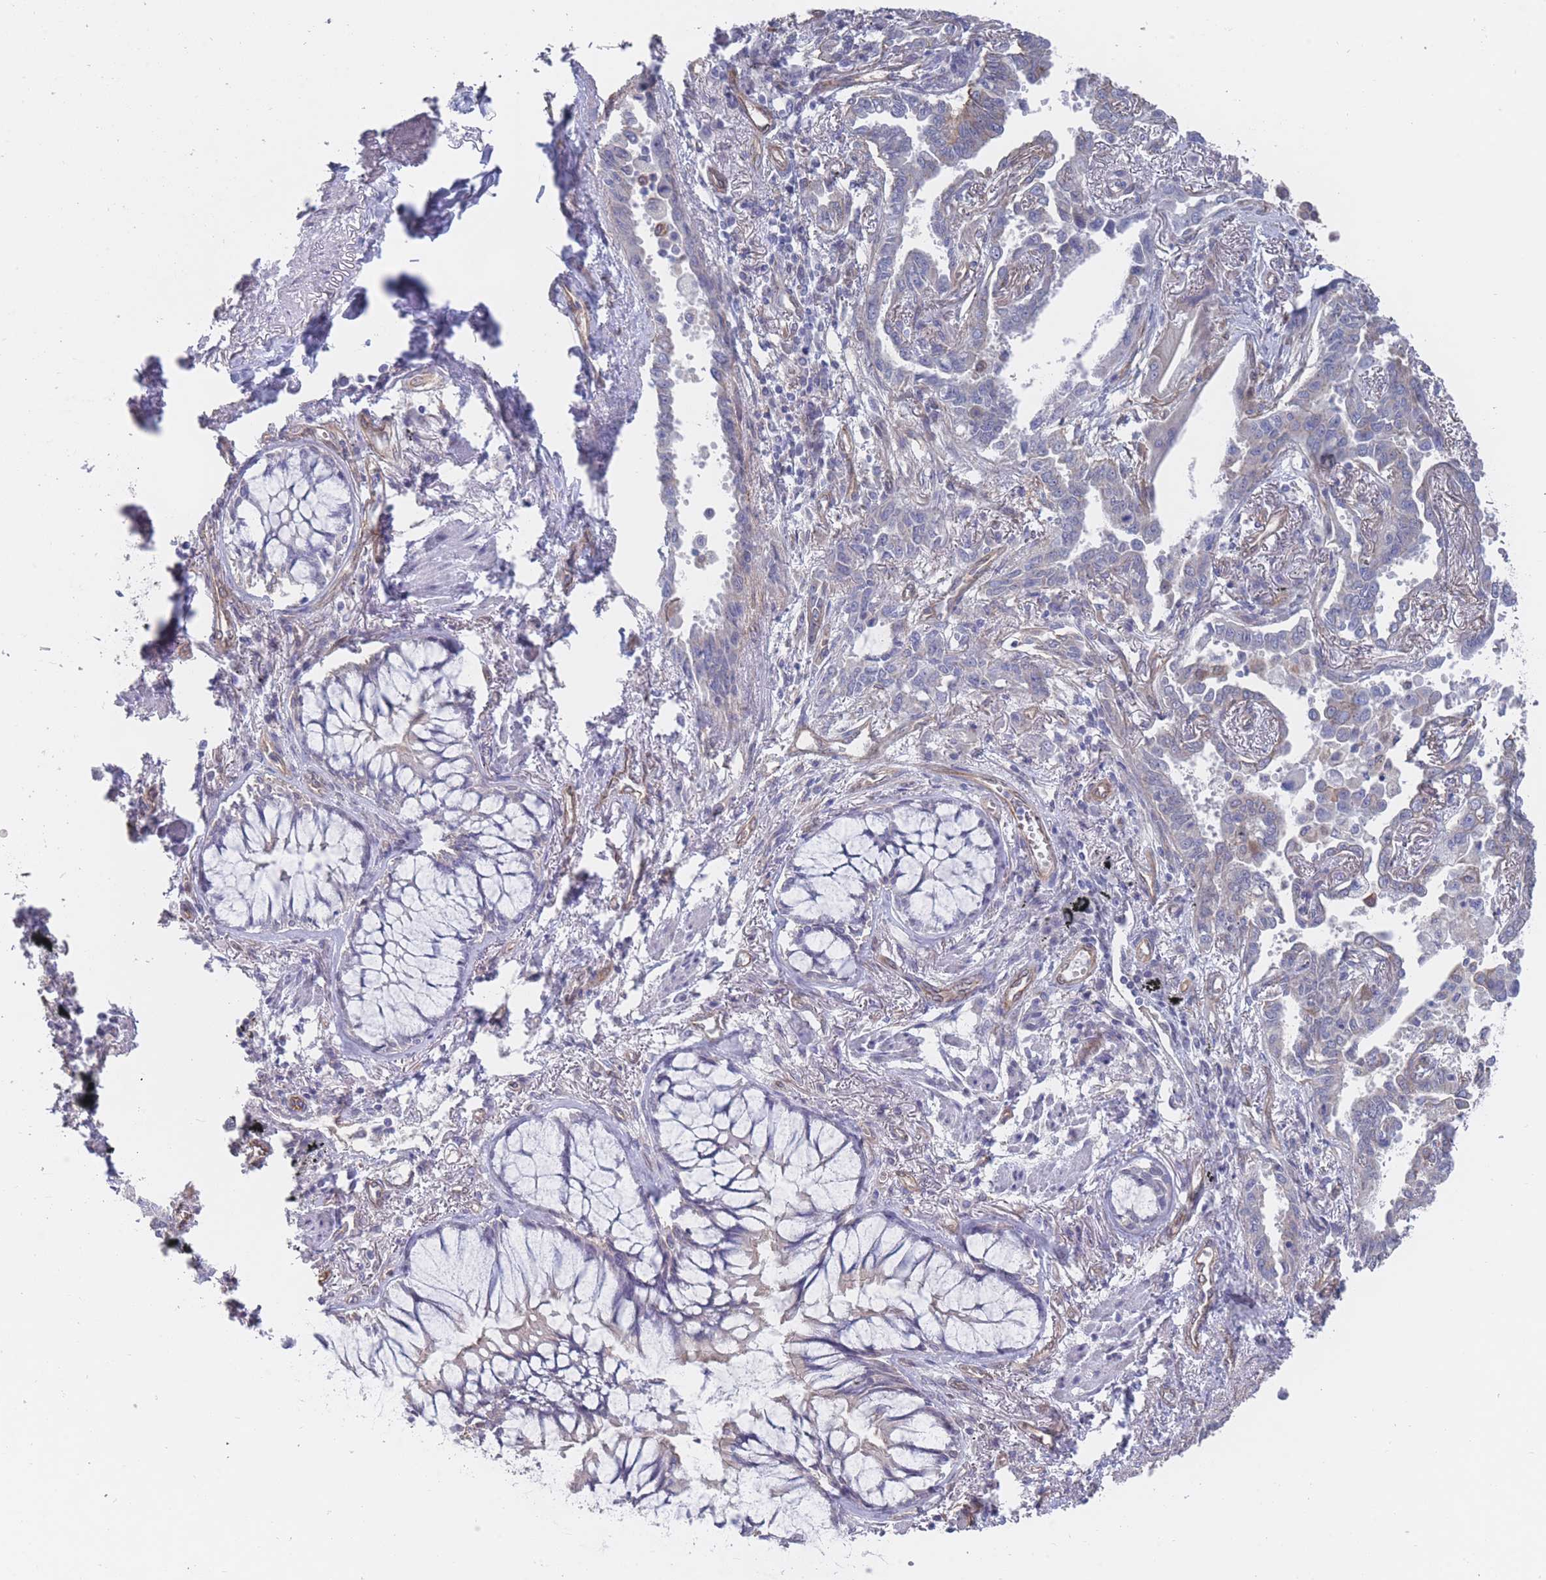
{"staining": {"intensity": "weak", "quantity": "<25%", "location": "cytoplasmic/membranous"}, "tissue": "lung cancer", "cell_type": "Tumor cells", "image_type": "cancer", "snomed": [{"axis": "morphology", "description": "Adenocarcinoma, NOS"}, {"axis": "topography", "description": "Lung"}], "caption": "This is an IHC photomicrograph of lung cancer (adenocarcinoma). There is no expression in tumor cells.", "gene": "SLC1A6", "patient": {"sex": "male", "age": 67}}